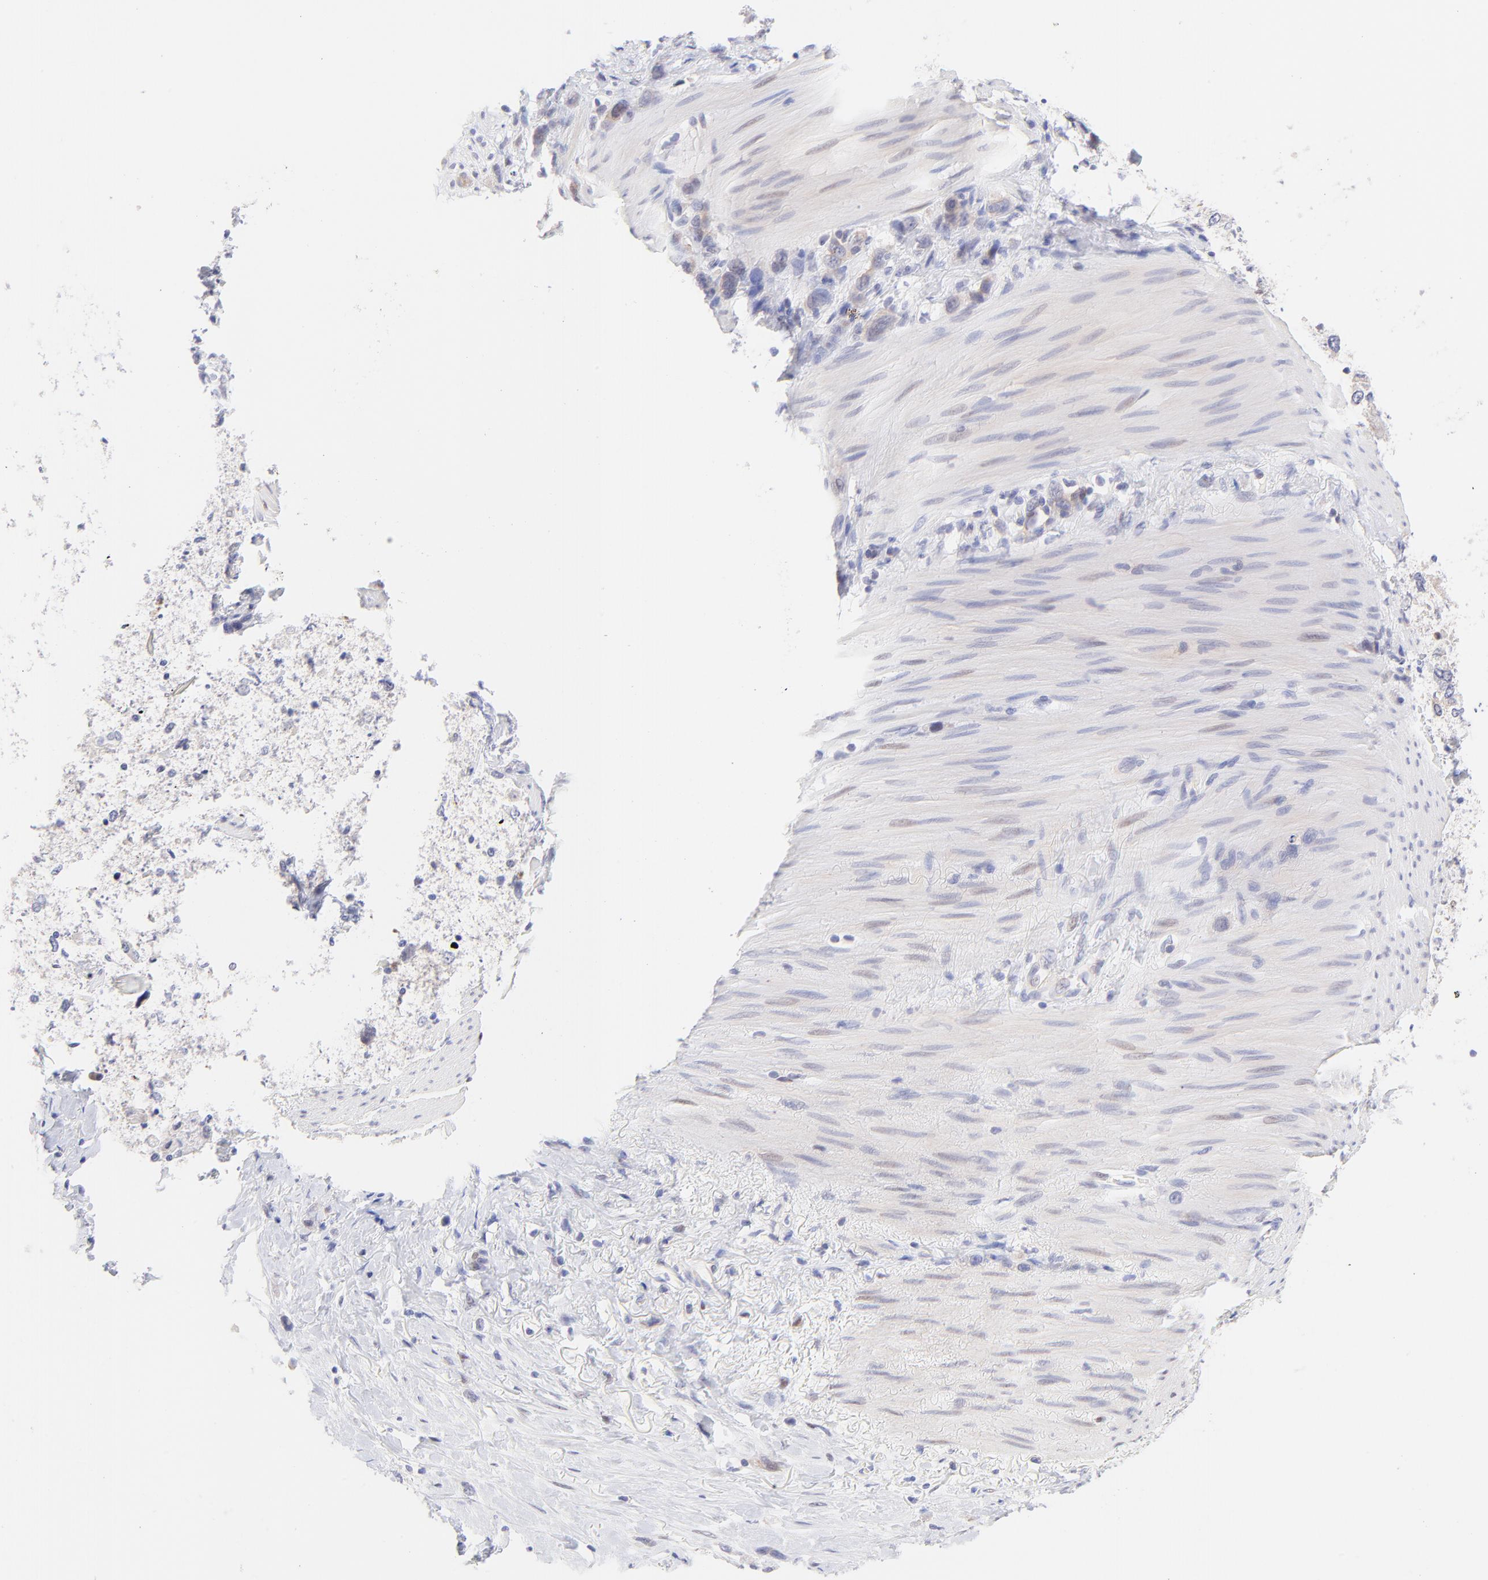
{"staining": {"intensity": "weak", "quantity": ">75%", "location": "cytoplasmic/membranous"}, "tissue": "stomach cancer", "cell_type": "Tumor cells", "image_type": "cancer", "snomed": [{"axis": "morphology", "description": "Normal tissue, NOS"}, {"axis": "morphology", "description": "Adenocarcinoma, NOS"}, {"axis": "morphology", "description": "Adenocarcinoma, High grade"}, {"axis": "topography", "description": "Stomach, upper"}, {"axis": "topography", "description": "Stomach"}], "caption": "The histopathology image shows a brown stain indicating the presence of a protein in the cytoplasmic/membranous of tumor cells in adenocarcinoma (high-grade) (stomach).", "gene": "PBDC1", "patient": {"sex": "female", "age": 65}}